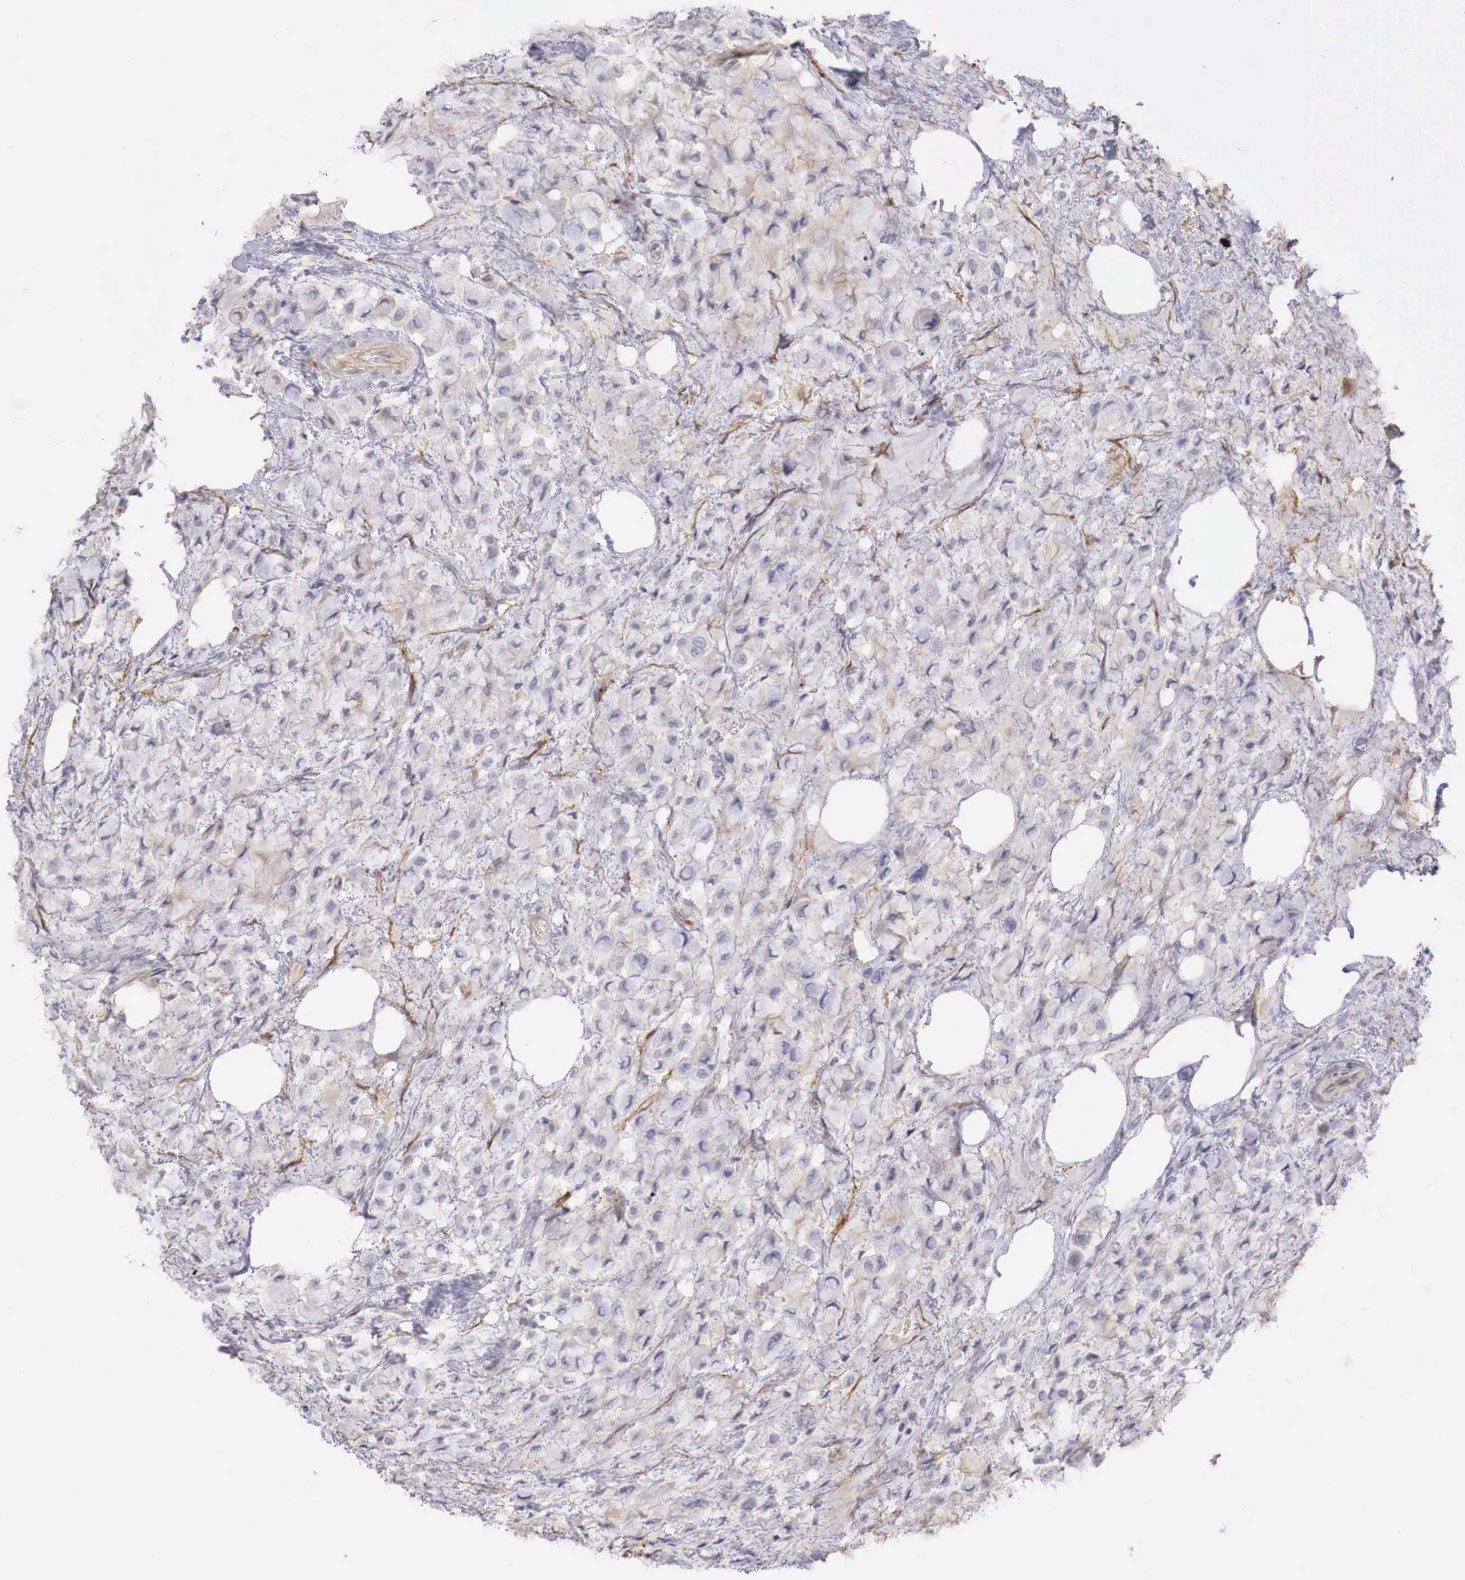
{"staining": {"intensity": "weak", "quantity": "25%-75%", "location": "cytoplasmic/membranous"}, "tissue": "breast cancer", "cell_type": "Tumor cells", "image_type": "cancer", "snomed": [{"axis": "morphology", "description": "Lobular carcinoma"}, {"axis": "topography", "description": "Breast"}], "caption": "A histopathology image showing weak cytoplasmic/membranous expression in approximately 25%-75% of tumor cells in breast cancer (lobular carcinoma), as visualized by brown immunohistochemical staining.", "gene": "KLHDC7B", "patient": {"sex": "female", "age": 85}}